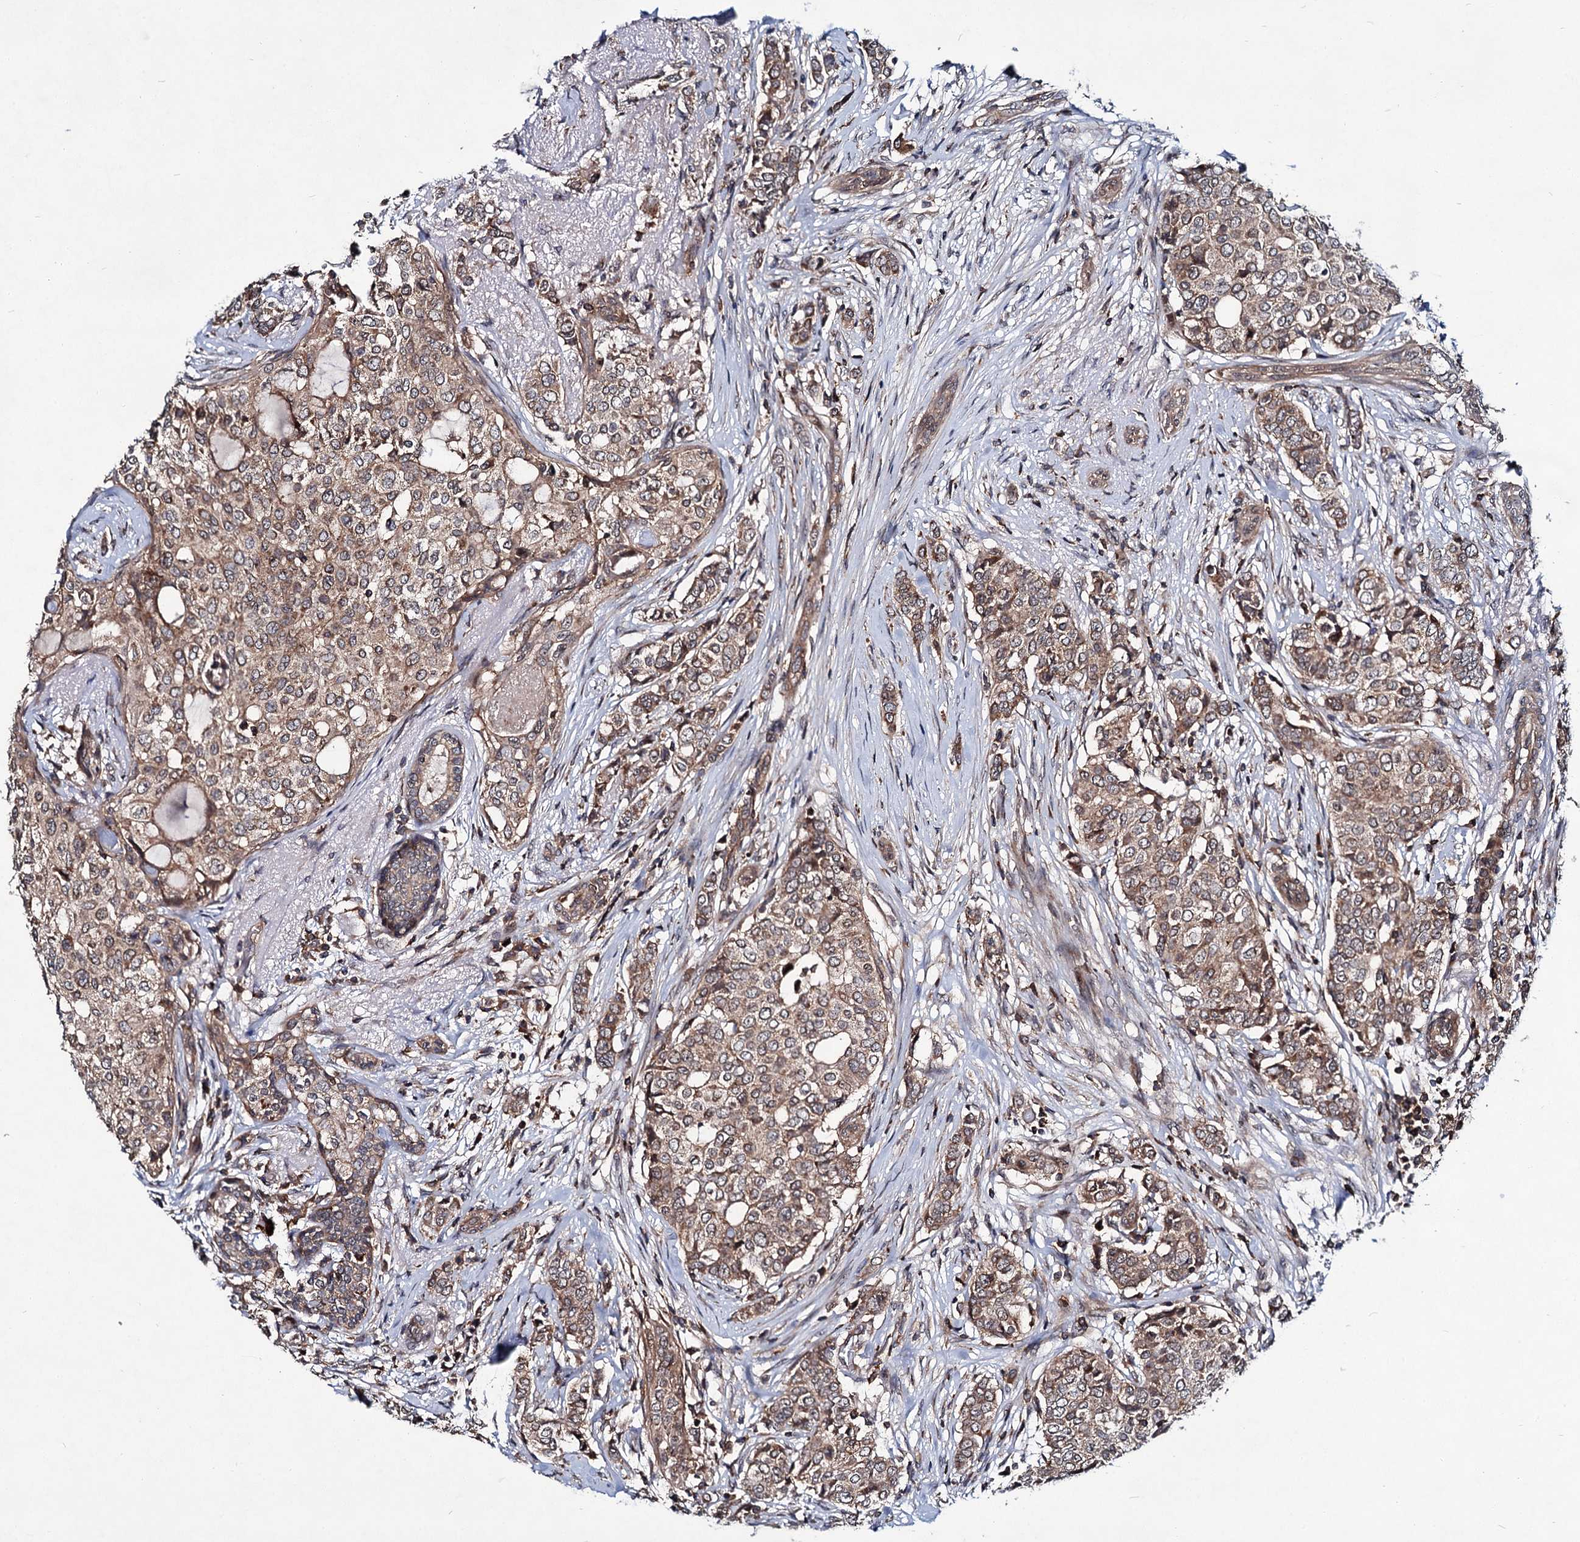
{"staining": {"intensity": "moderate", "quantity": ">75%", "location": "cytoplasmic/membranous"}, "tissue": "breast cancer", "cell_type": "Tumor cells", "image_type": "cancer", "snomed": [{"axis": "morphology", "description": "Lobular carcinoma"}, {"axis": "topography", "description": "Breast"}], "caption": "Protein staining demonstrates moderate cytoplasmic/membranous positivity in about >75% of tumor cells in breast cancer (lobular carcinoma).", "gene": "ABLIM1", "patient": {"sex": "female", "age": 51}}